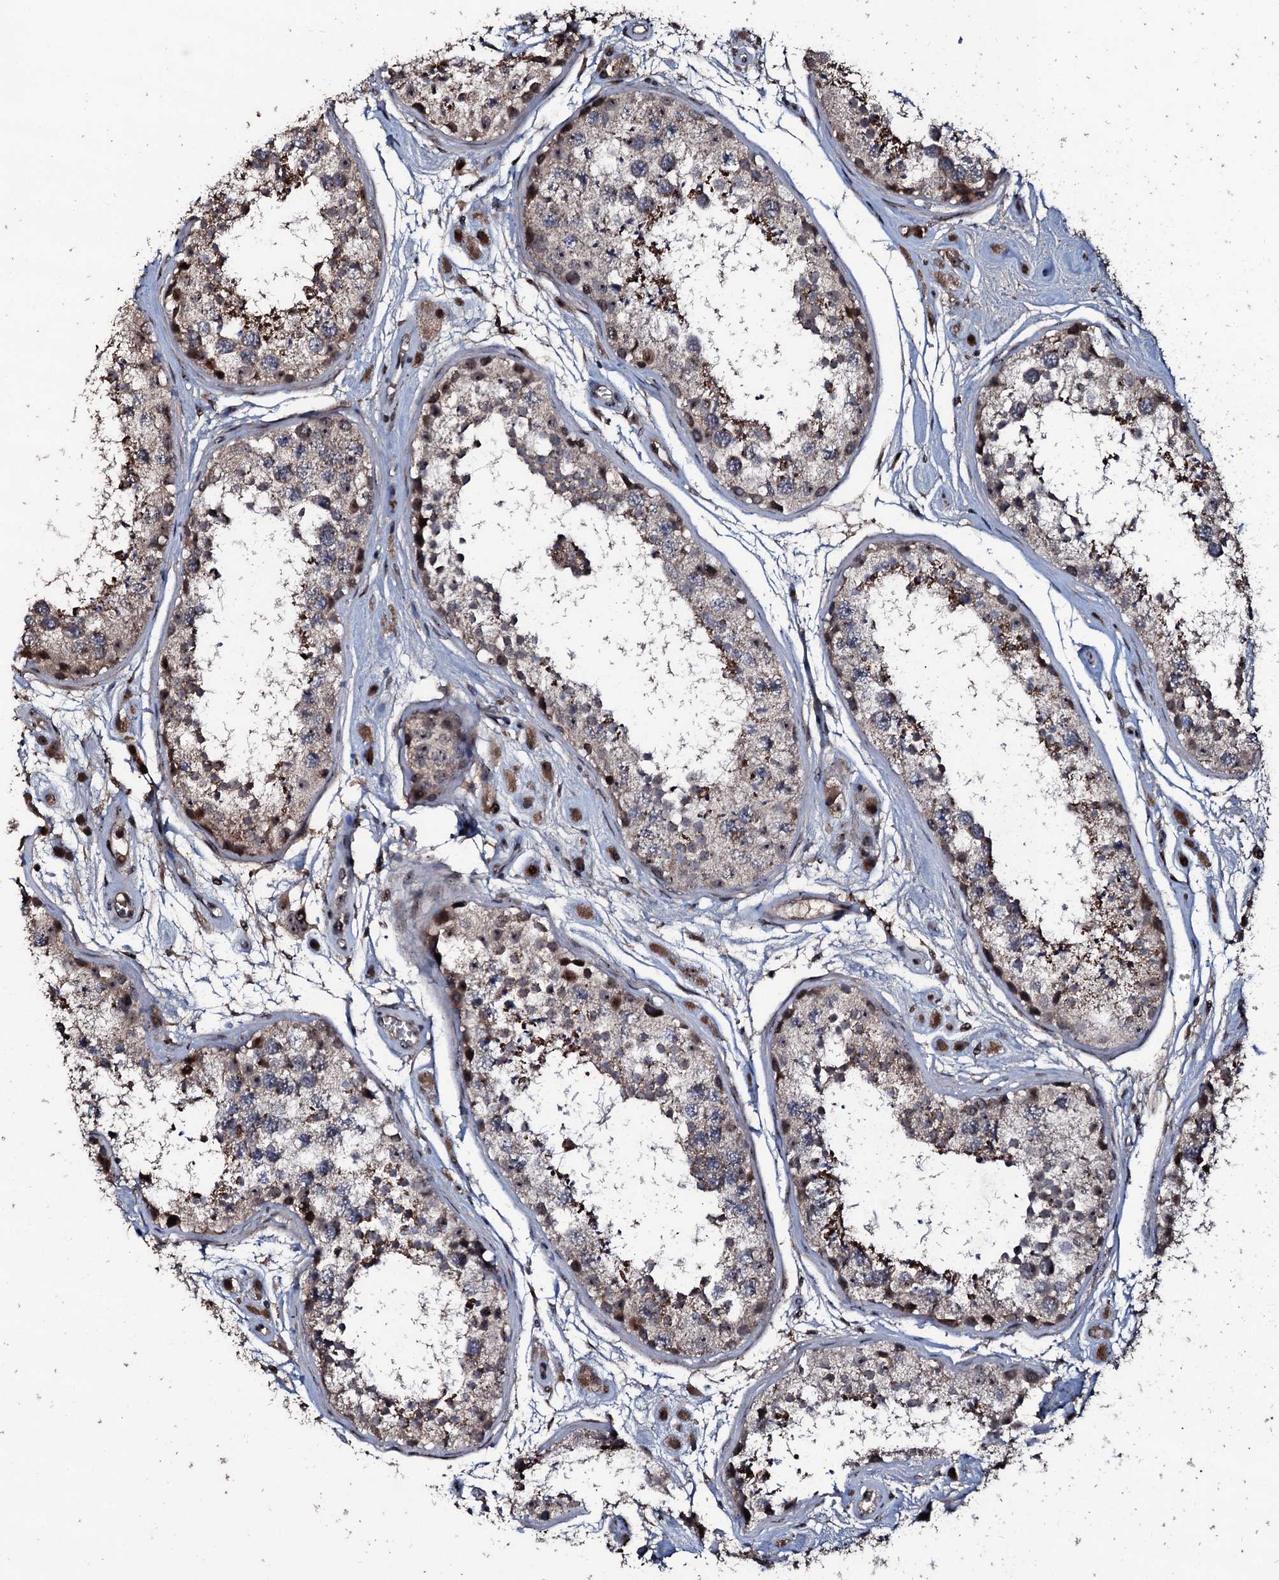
{"staining": {"intensity": "strong", "quantity": "<25%", "location": "cytoplasmic/membranous"}, "tissue": "testis", "cell_type": "Cells in seminiferous ducts", "image_type": "normal", "snomed": [{"axis": "morphology", "description": "Normal tissue, NOS"}, {"axis": "topography", "description": "Testis"}], "caption": "Unremarkable testis reveals strong cytoplasmic/membranous positivity in about <25% of cells in seminiferous ducts, visualized by immunohistochemistry.", "gene": "SUPT7L", "patient": {"sex": "male", "age": 25}}